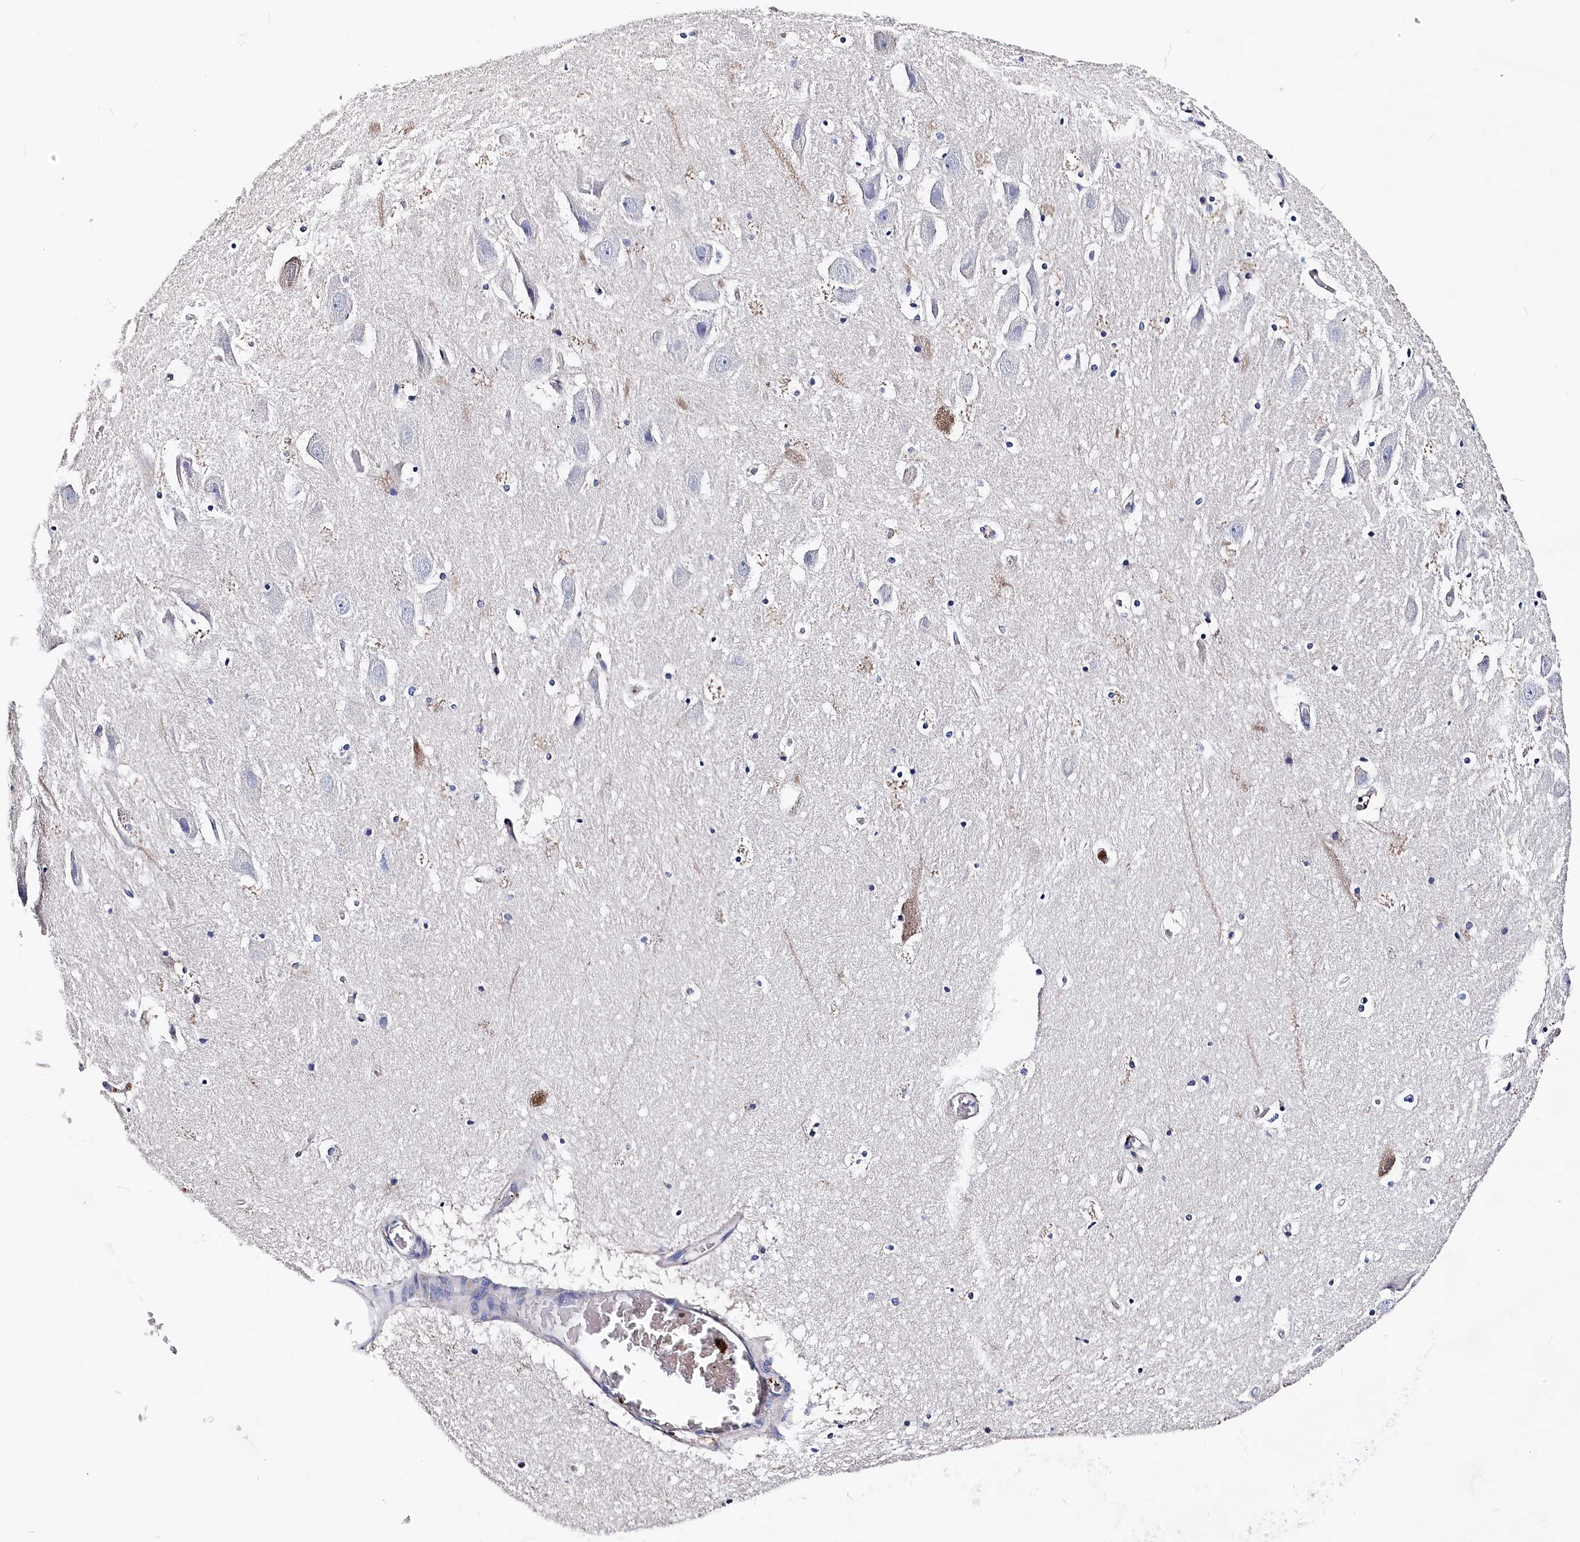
{"staining": {"intensity": "negative", "quantity": "none", "location": "none"}, "tissue": "hippocampus", "cell_type": "Glial cells", "image_type": "normal", "snomed": [{"axis": "morphology", "description": "Normal tissue, NOS"}, {"axis": "topography", "description": "Hippocampus"}], "caption": "Immunohistochemistry (IHC) image of benign hippocampus: hippocampus stained with DAB exhibits no significant protein staining in glial cells. (DAB immunohistochemistry visualized using brightfield microscopy, high magnification).", "gene": "BHMT", "patient": {"sex": "female", "age": 52}}